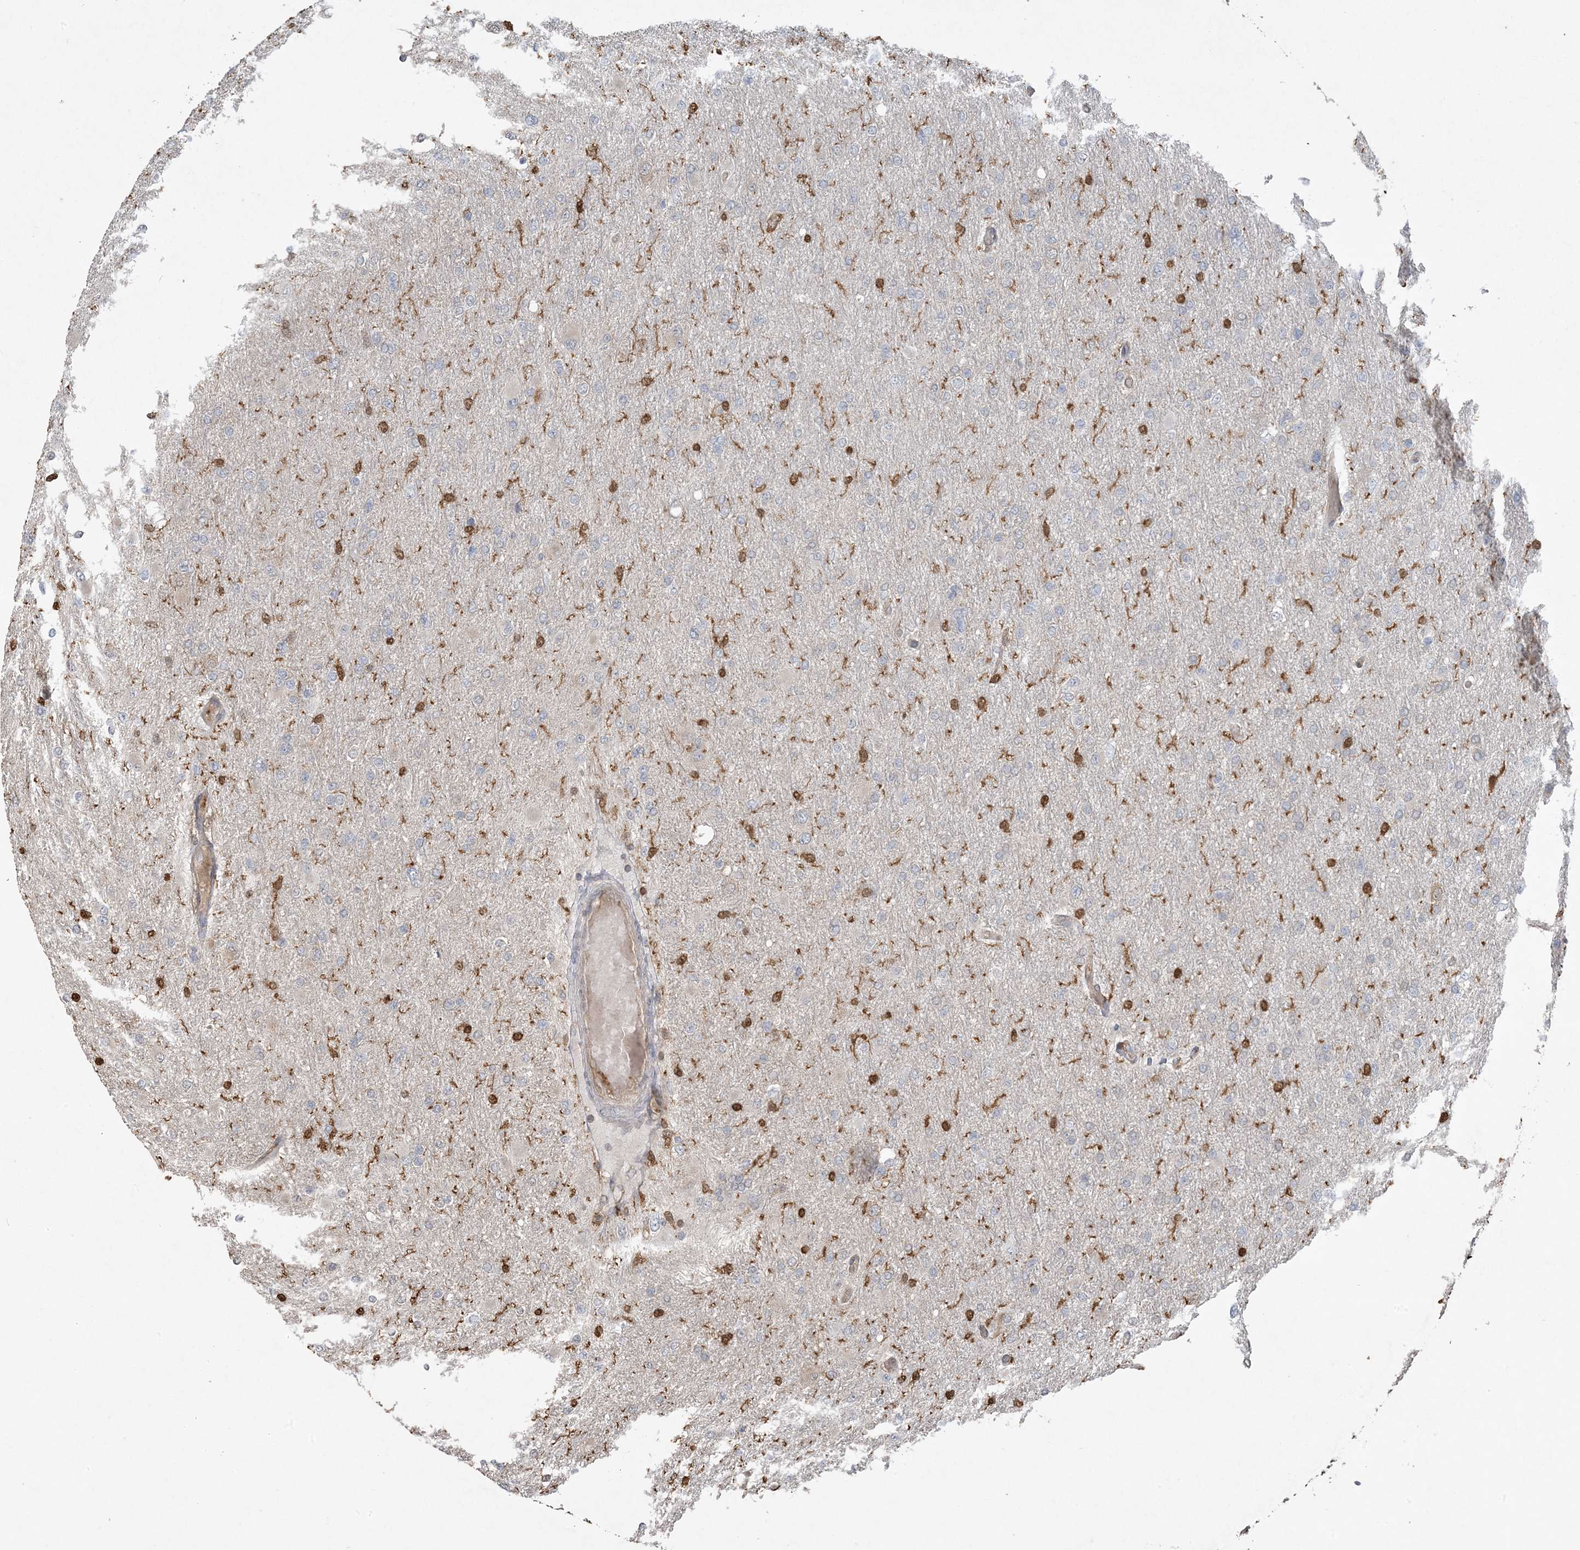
{"staining": {"intensity": "negative", "quantity": "none", "location": "none"}, "tissue": "glioma", "cell_type": "Tumor cells", "image_type": "cancer", "snomed": [{"axis": "morphology", "description": "Glioma, malignant, High grade"}, {"axis": "topography", "description": "Cerebral cortex"}], "caption": "This is an IHC micrograph of human glioma. There is no expression in tumor cells.", "gene": "TMSB4X", "patient": {"sex": "female", "age": 36}}